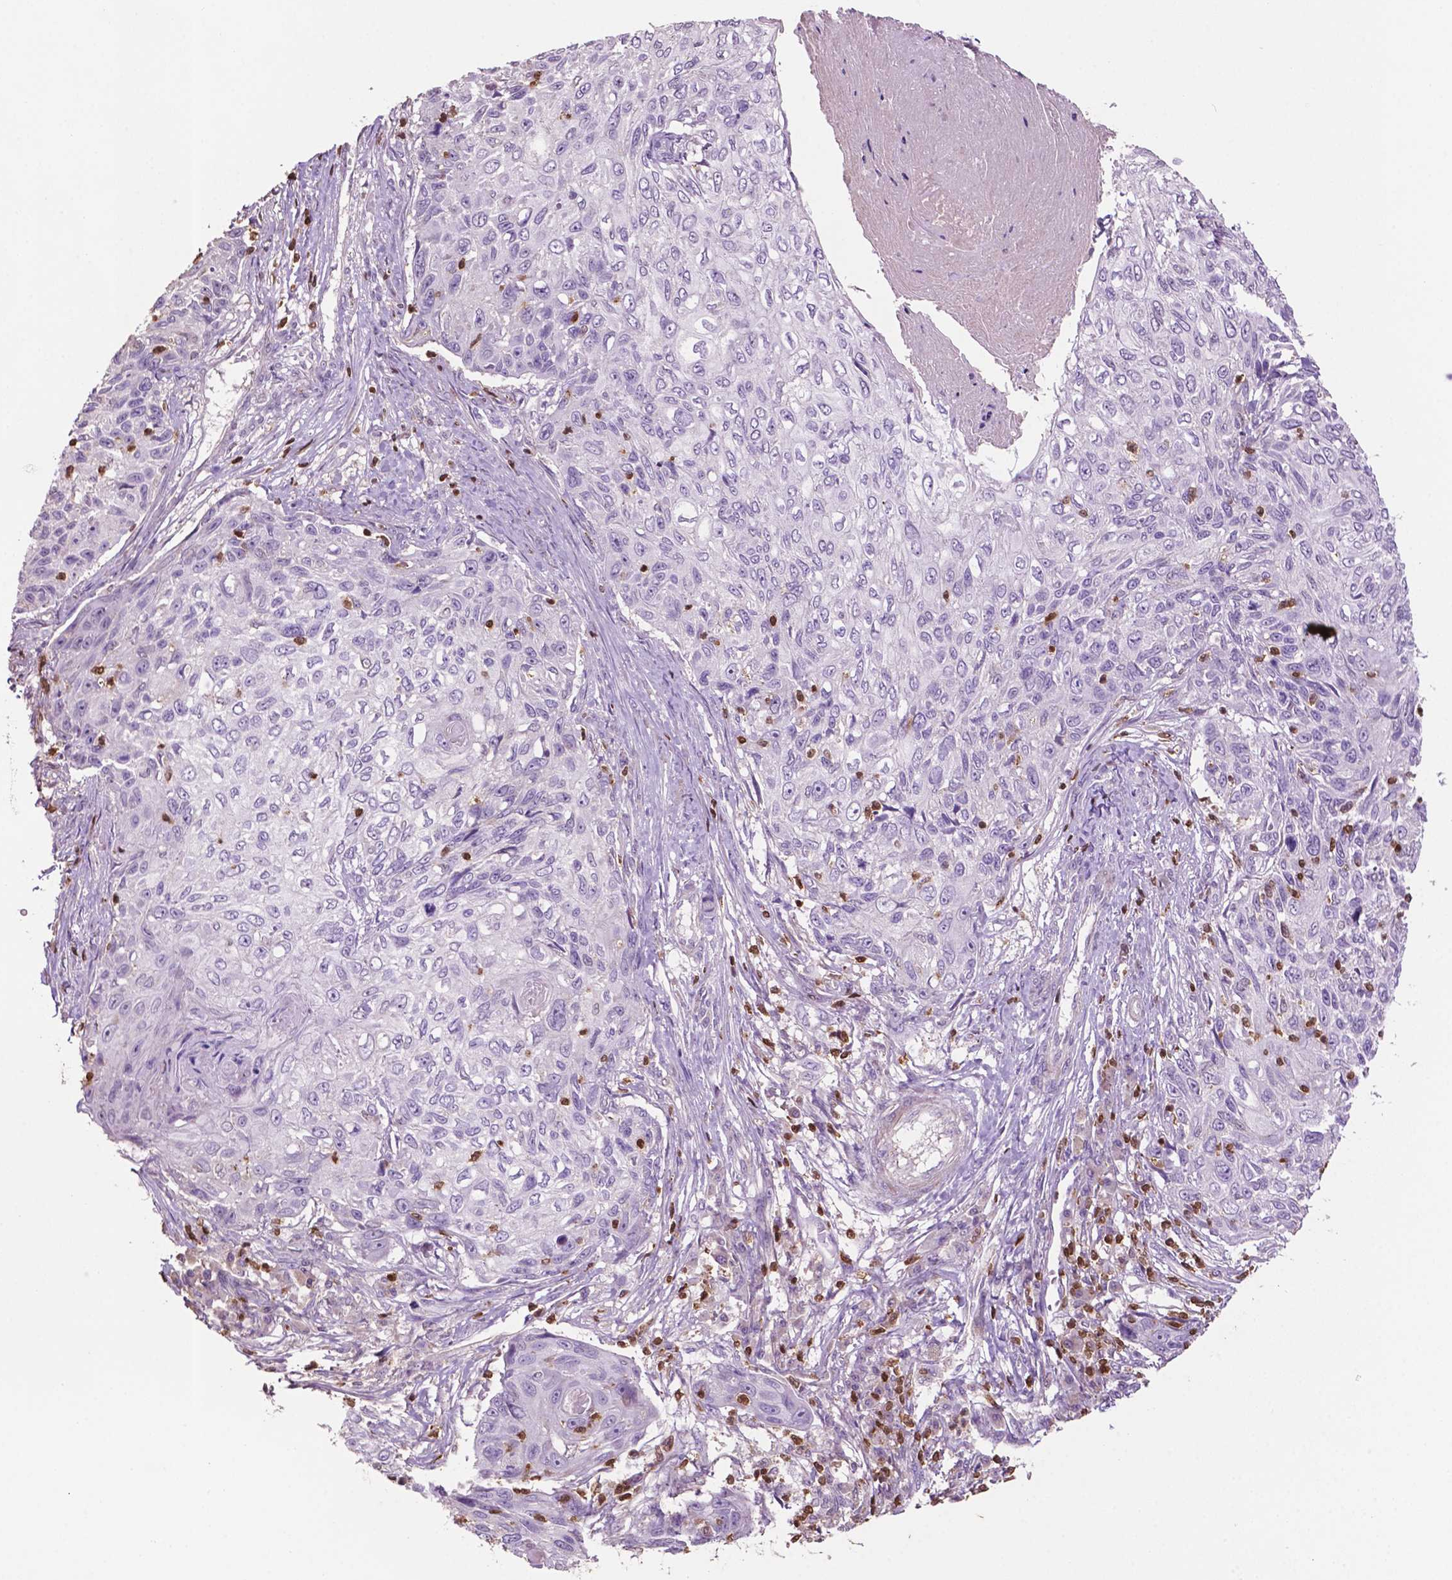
{"staining": {"intensity": "negative", "quantity": "none", "location": "none"}, "tissue": "skin cancer", "cell_type": "Tumor cells", "image_type": "cancer", "snomed": [{"axis": "morphology", "description": "Squamous cell carcinoma, NOS"}, {"axis": "topography", "description": "Skin"}], "caption": "Immunohistochemistry of squamous cell carcinoma (skin) demonstrates no staining in tumor cells. The staining was performed using DAB to visualize the protein expression in brown, while the nuclei were stained in blue with hematoxylin (Magnification: 20x).", "gene": "TBC1D10C", "patient": {"sex": "male", "age": 92}}